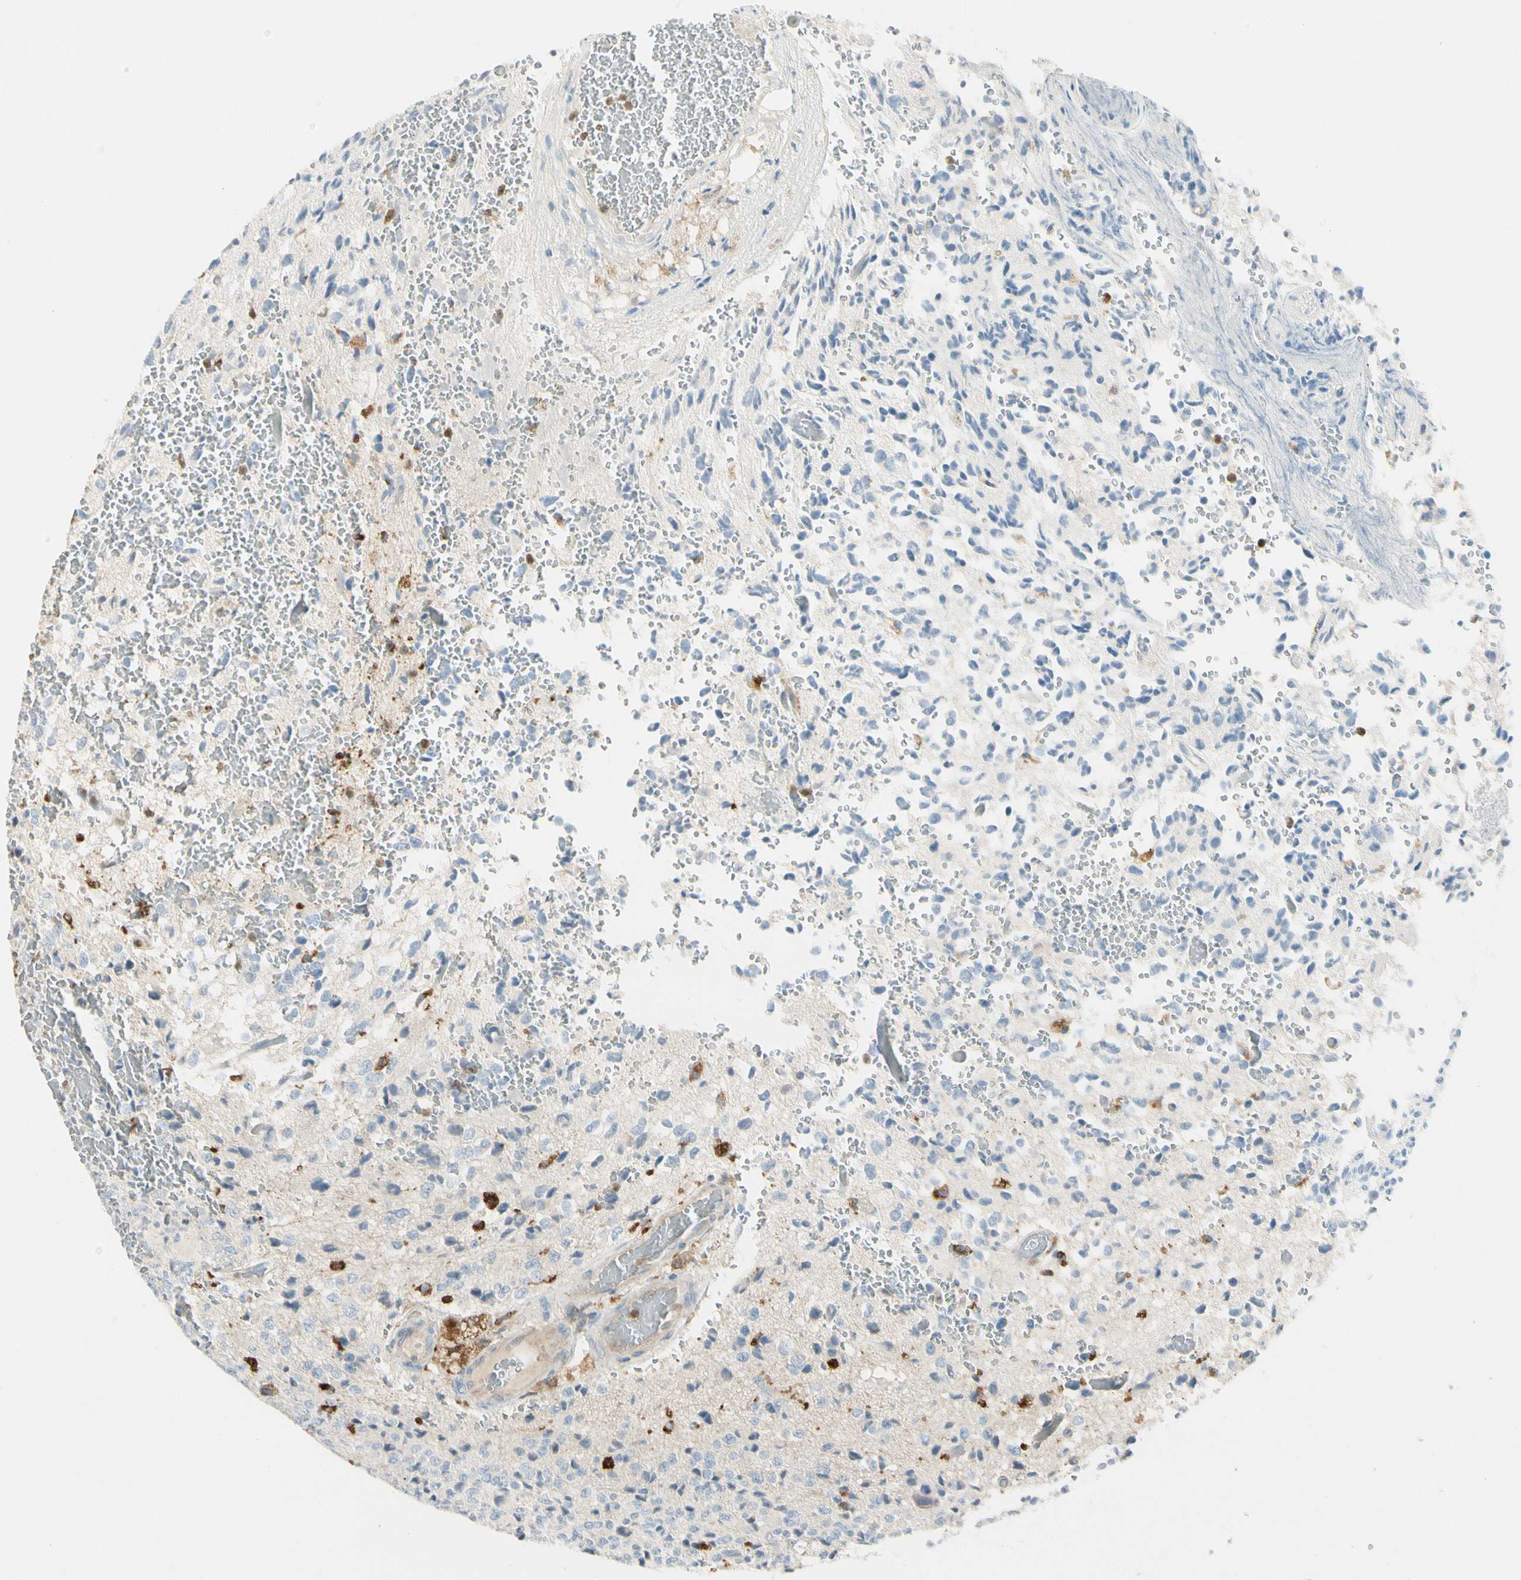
{"staining": {"intensity": "negative", "quantity": "none", "location": "none"}, "tissue": "glioma", "cell_type": "Tumor cells", "image_type": "cancer", "snomed": [{"axis": "morphology", "description": "Glioma, malignant, High grade"}, {"axis": "topography", "description": "pancreas cauda"}], "caption": "Tumor cells show no significant protein positivity in malignant glioma (high-grade). (DAB immunohistochemistry (IHC) visualized using brightfield microscopy, high magnification).", "gene": "LPCAT2", "patient": {"sex": "male", "age": 60}}